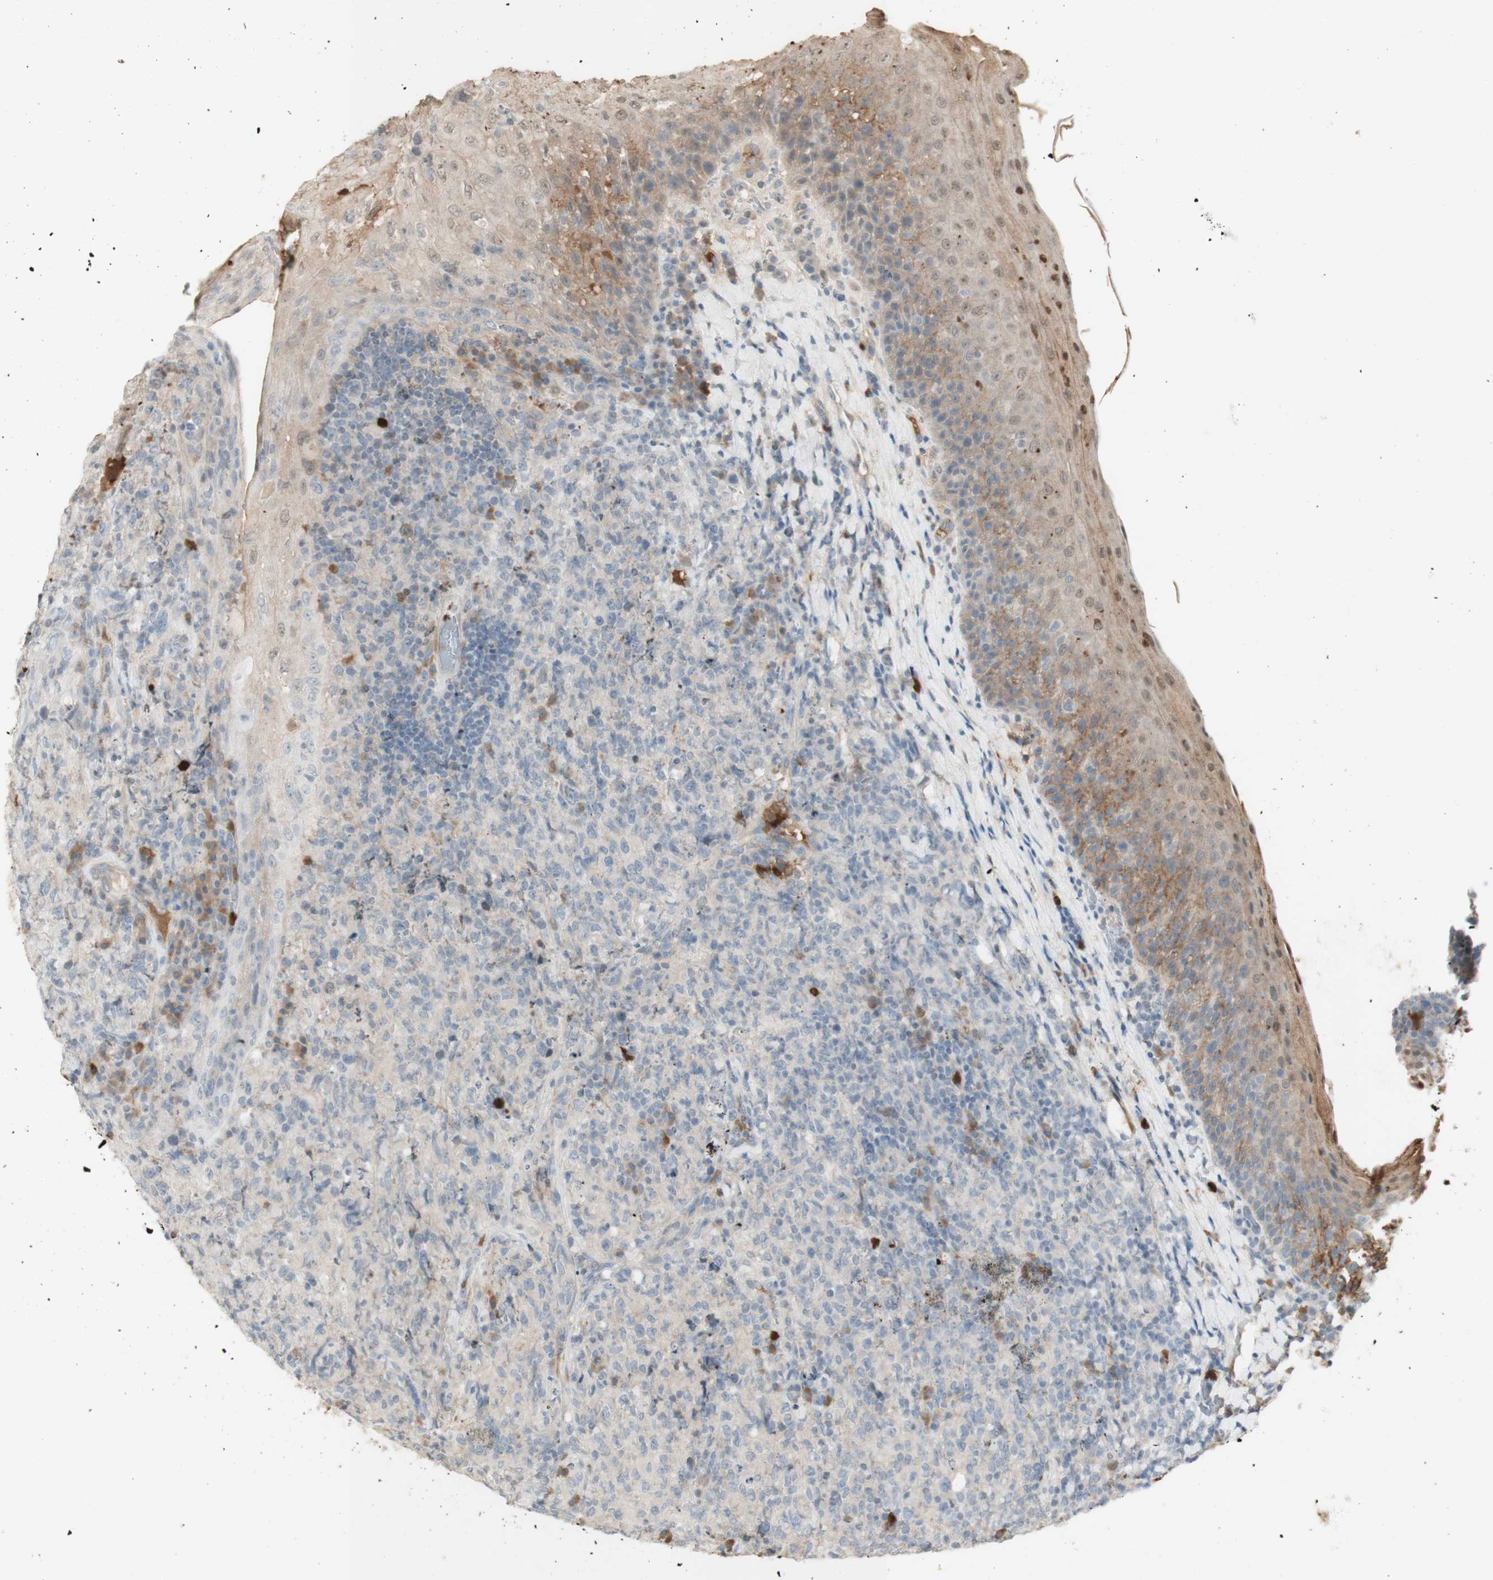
{"staining": {"intensity": "negative", "quantity": "none", "location": "none"}, "tissue": "lymphoma", "cell_type": "Tumor cells", "image_type": "cancer", "snomed": [{"axis": "morphology", "description": "Malignant lymphoma, non-Hodgkin's type, High grade"}, {"axis": "topography", "description": "Tonsil"}], "caption": "Protein analysis of high-grade malignant lymphoma, non-Hodgkin's type reveals no significant staining in tumor cells.", "gene": "NID1", "patient": {"sex": "female", "age": 36}}